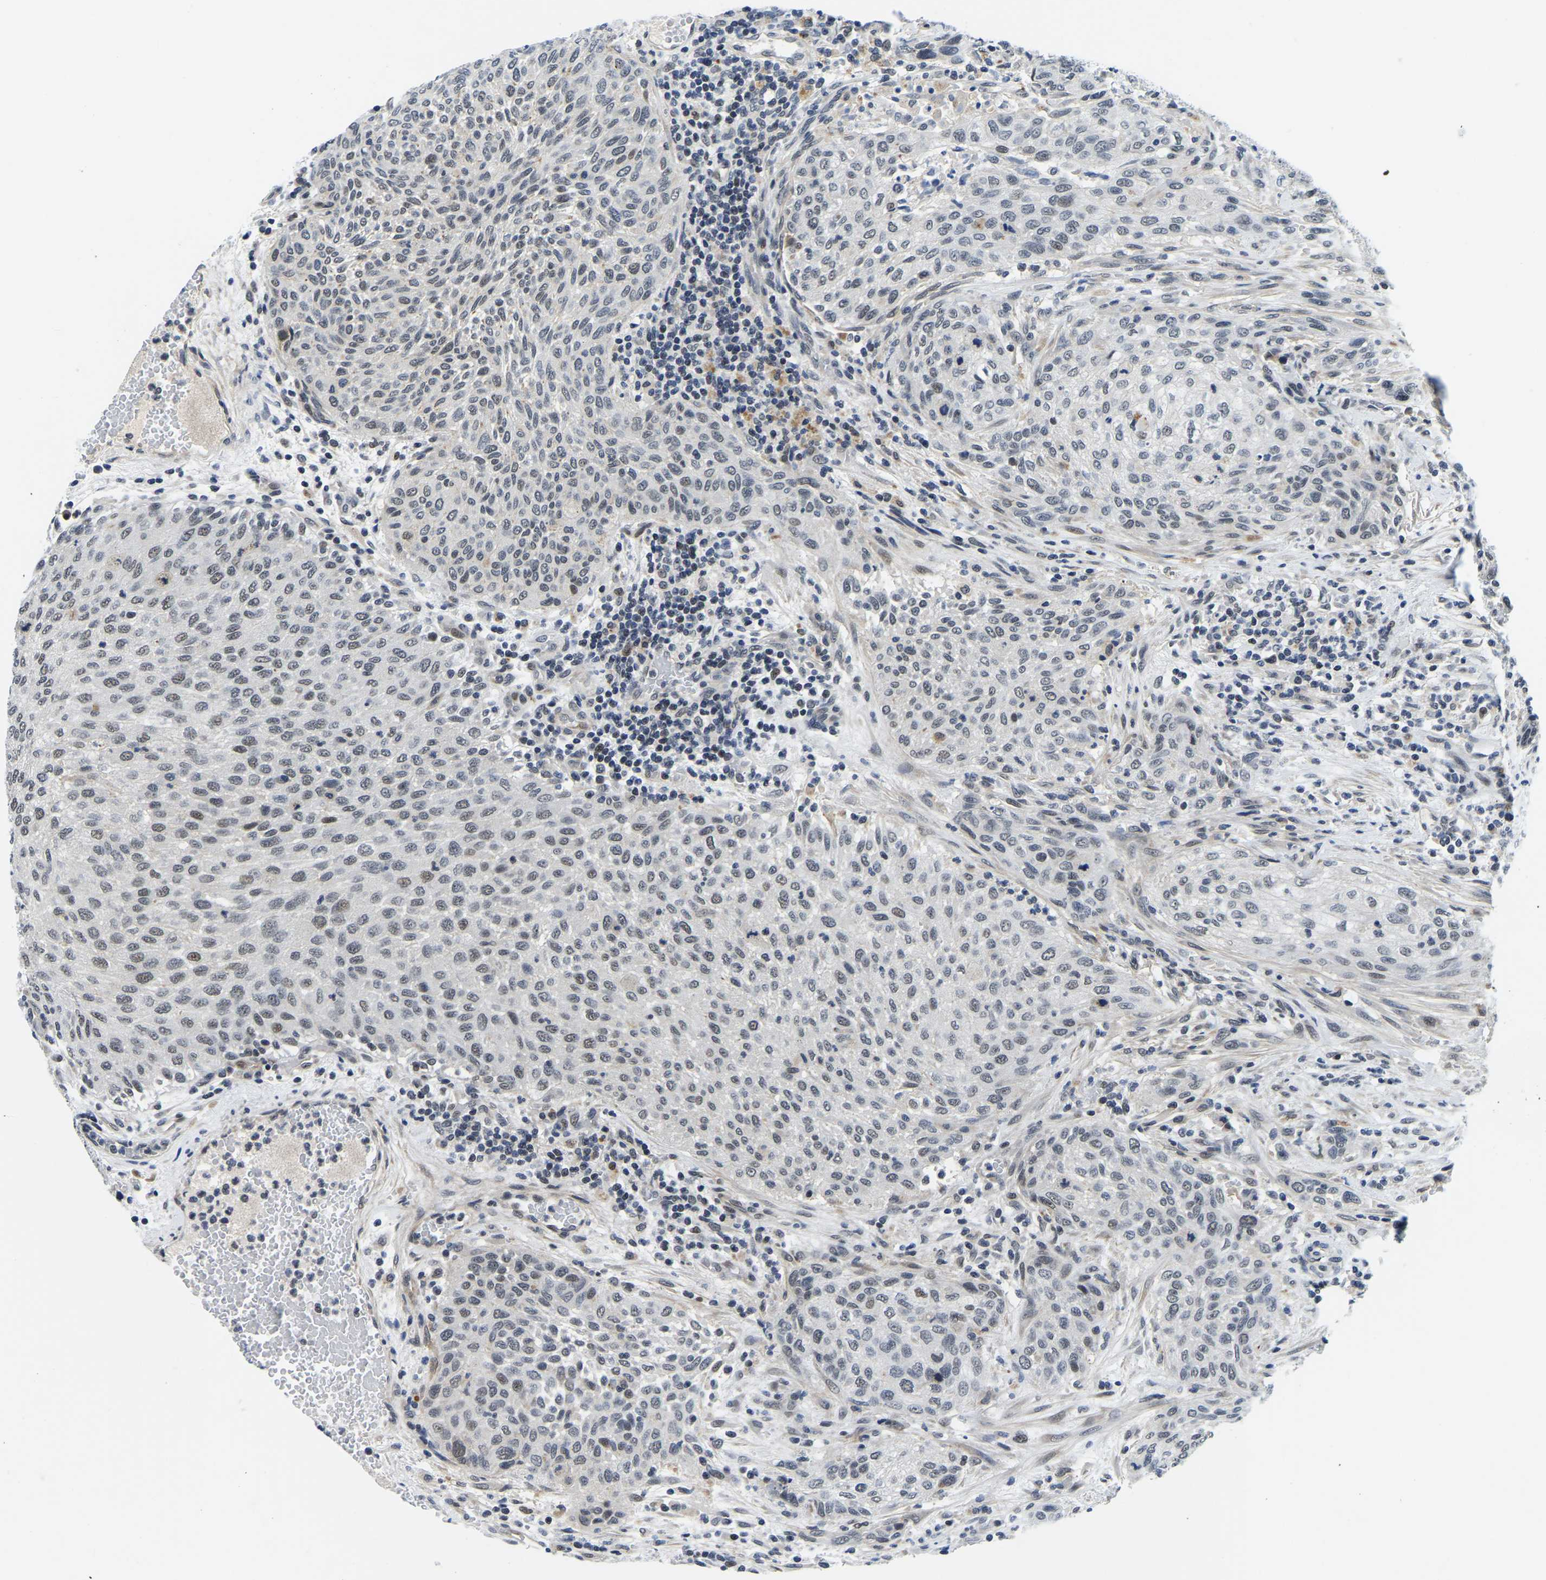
{"staining": {"intensity": "moderate", "quantity": "25%-75%", "location": "nuclear"}, "tissue": "urothelial cancer", "cell_type": "Tumor cells", "image_type": "cancer", "snomed": [{"axis": "morphology", "description": "Urothelial carcinoma, Low grade"}, {"axis": "morphology", "description": "Urothelial carcinoma, High grade"}, {"axis": "topography", "description": "Urinary bladder"}], "caption": "This is an image of IHC staining of high-grade urothelial carcinoma, which shows moderate positivity in the nuclear of tumor cells.", "gene": "POLDIP3", "patient": {"sex": "male", "age": 35}}